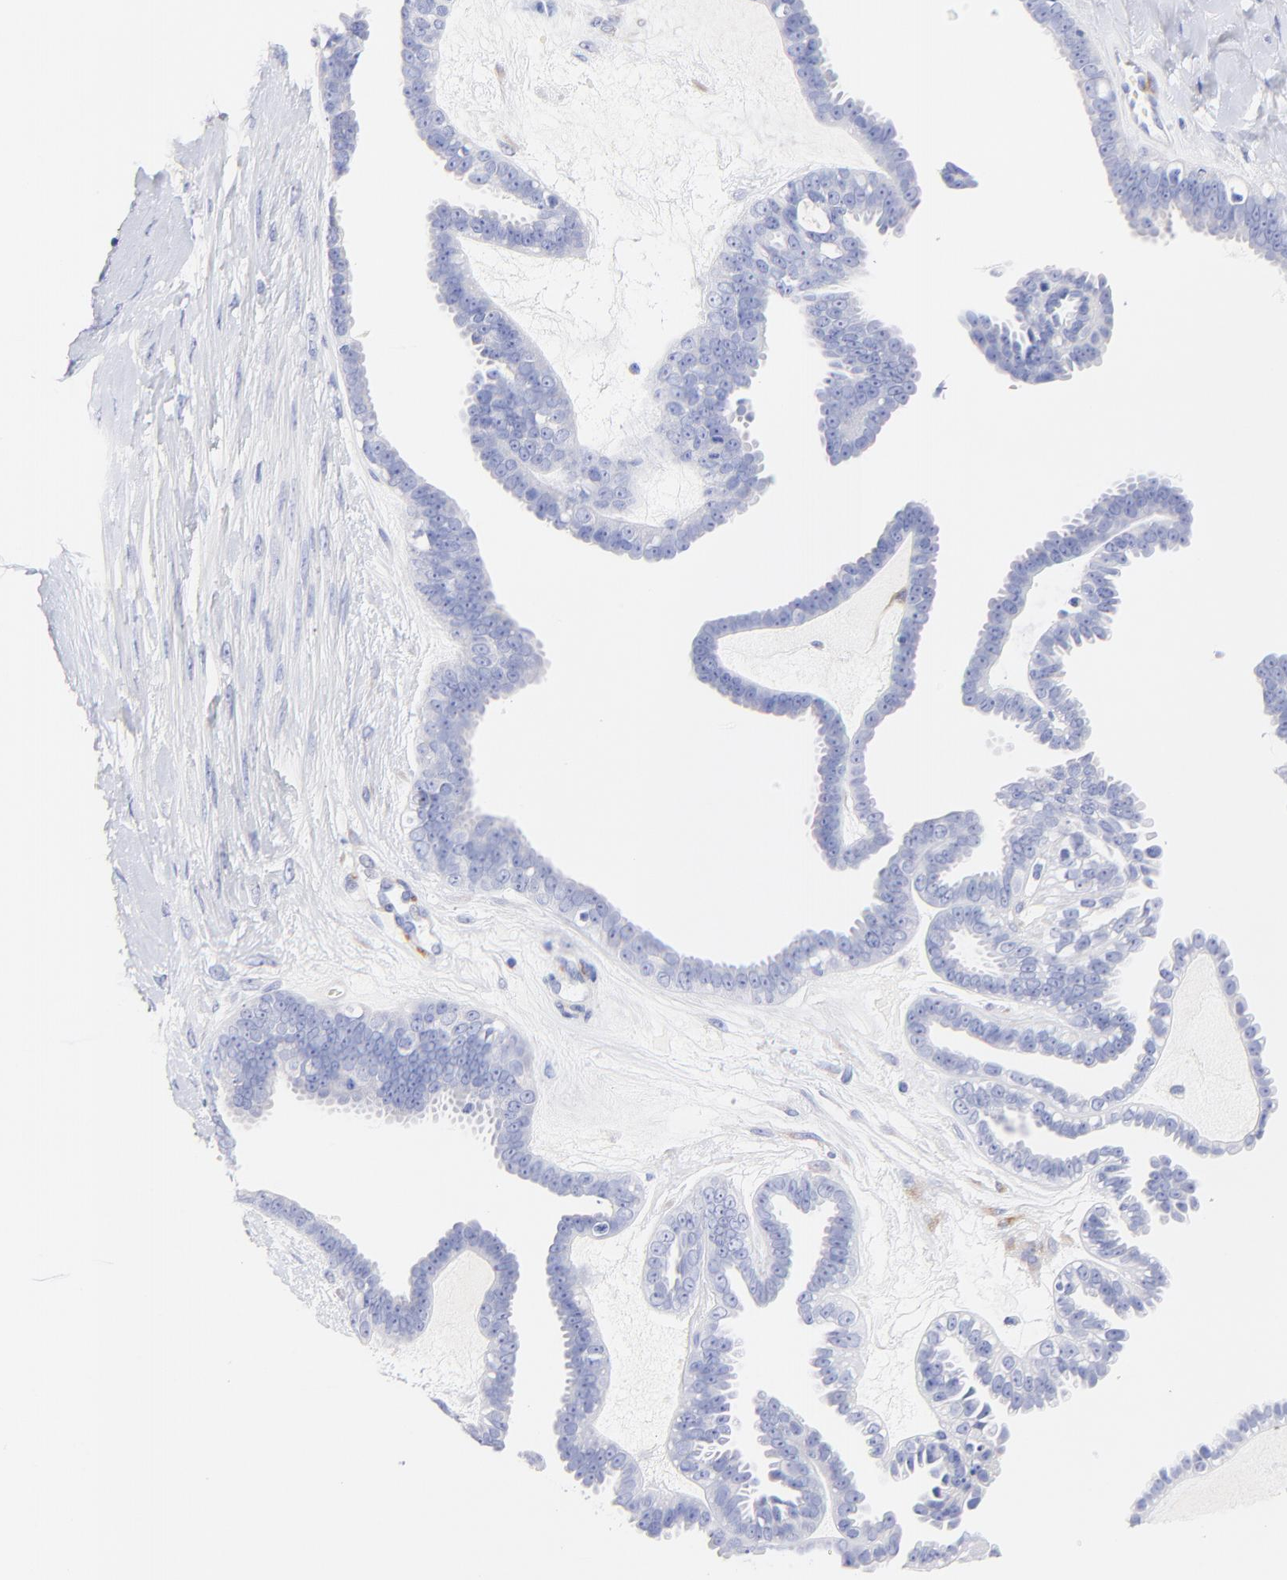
{"staining": {"intensity": "negative", "quantity": "none", "location": "none"}, "tissue": "ovarian cancer", "cell_type": "Tumor cells", "image_type": "cancer", "snomed": [{"axis": "morphology", "description": "Cystadenocarcinoma, serous, NOS"}, {"axis": "topography", "description": "Ovary"}], "caption": "Protein analysis of ovarian cancer (serous cystadenocarcinoma) demonstrates no significant expression in tumor cells.", "gene": "C1QTNF6", "patient": {"sex": "female", "age": 71}}